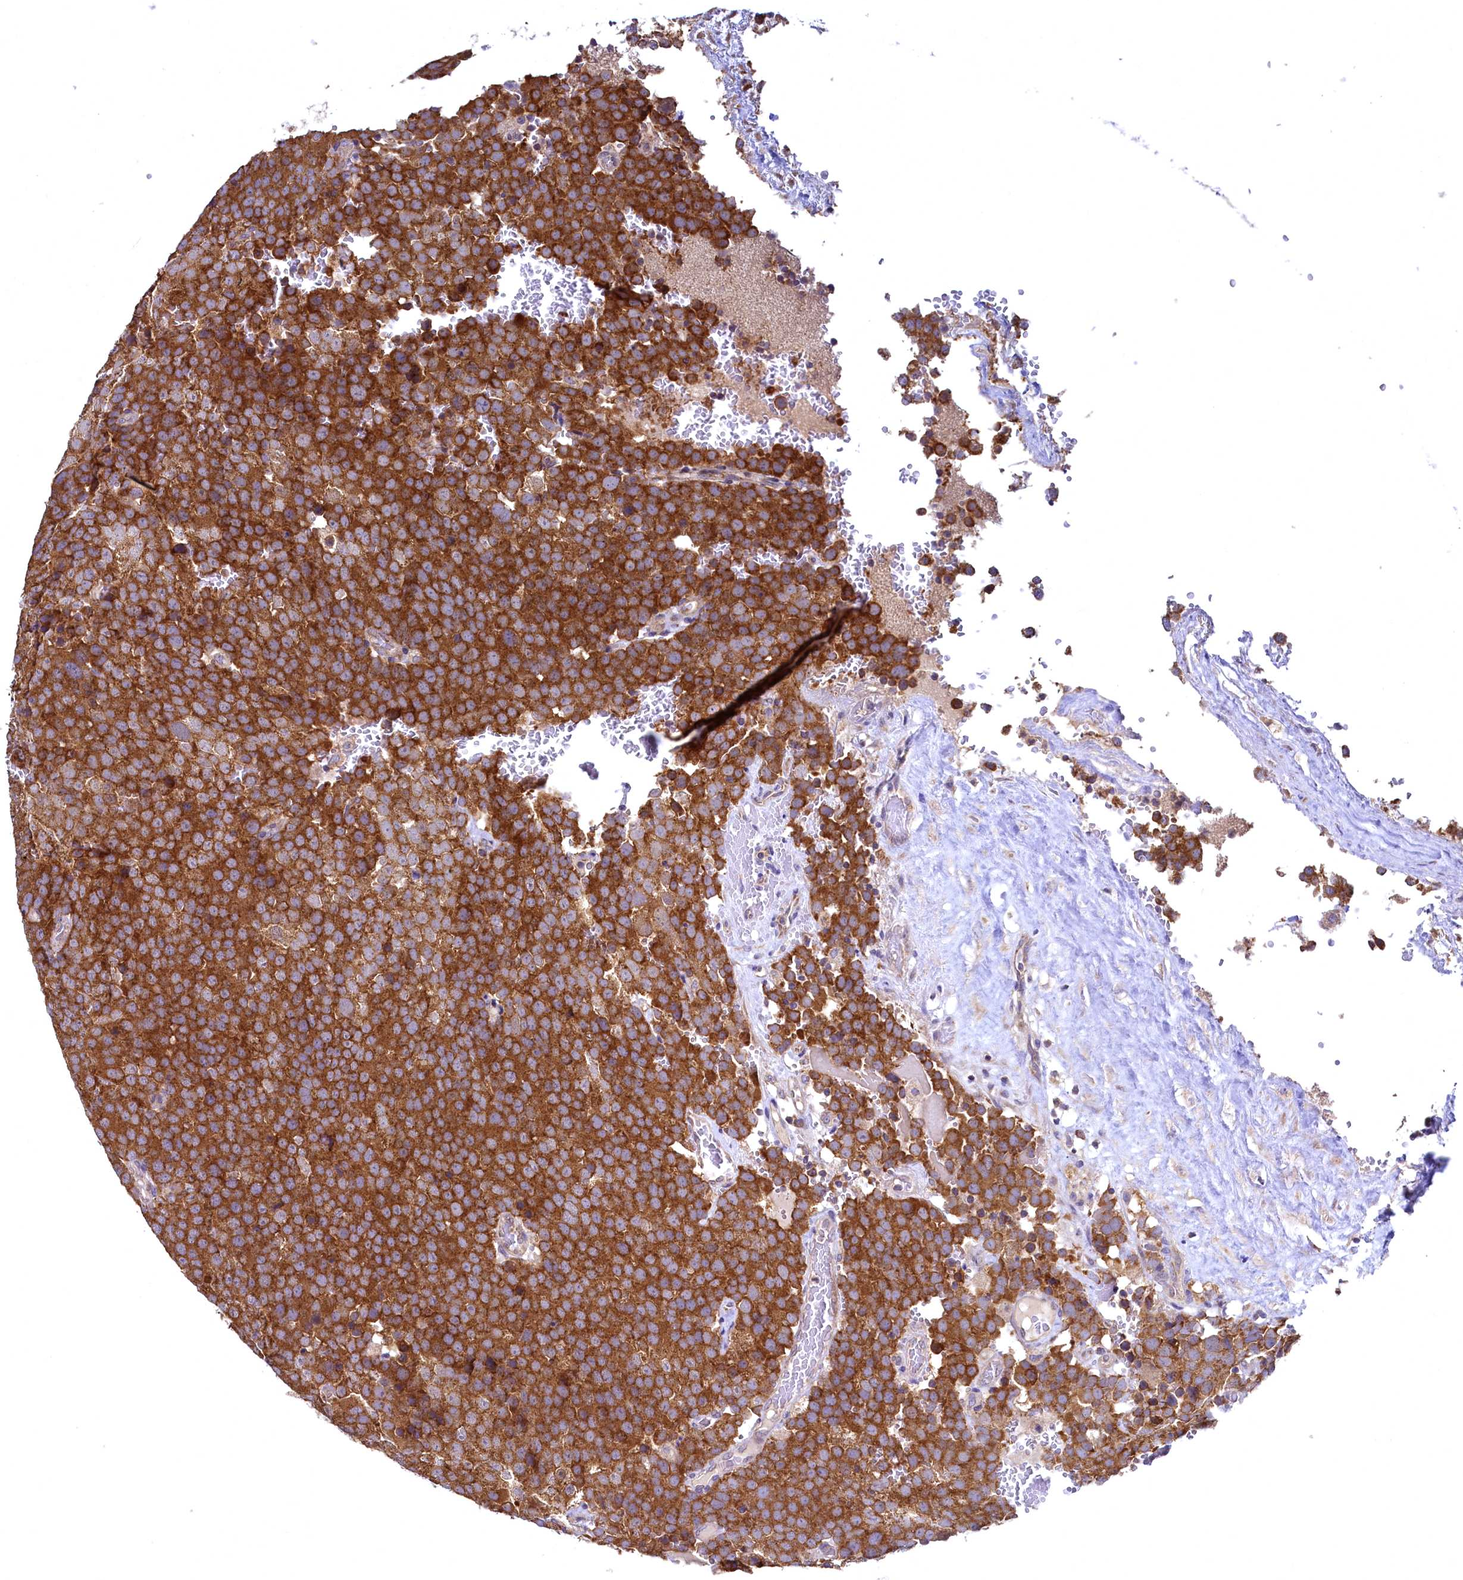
{"staining": {"intensity": "strong", "quantity": ">75%", "location": "cytoplasmic/membranous"}, "tissue": "testis cancer", "cell_type": "Tumor cells", "image_type": "cancer", "snomed": [{"axis": "morphology", "description": "Seminoma, NOS"}, {"axis": "topography", "description": "Testis"}], "caption": "DAB (3,3'-diaminobenzidine) immunohistochemical staining of human testis cancer shows strong cytoplasmic/membranous protein positivity in about >75% of tumor cells.", "gene": "MRPL57", "patient": {"sex": "male", "age": 71}}